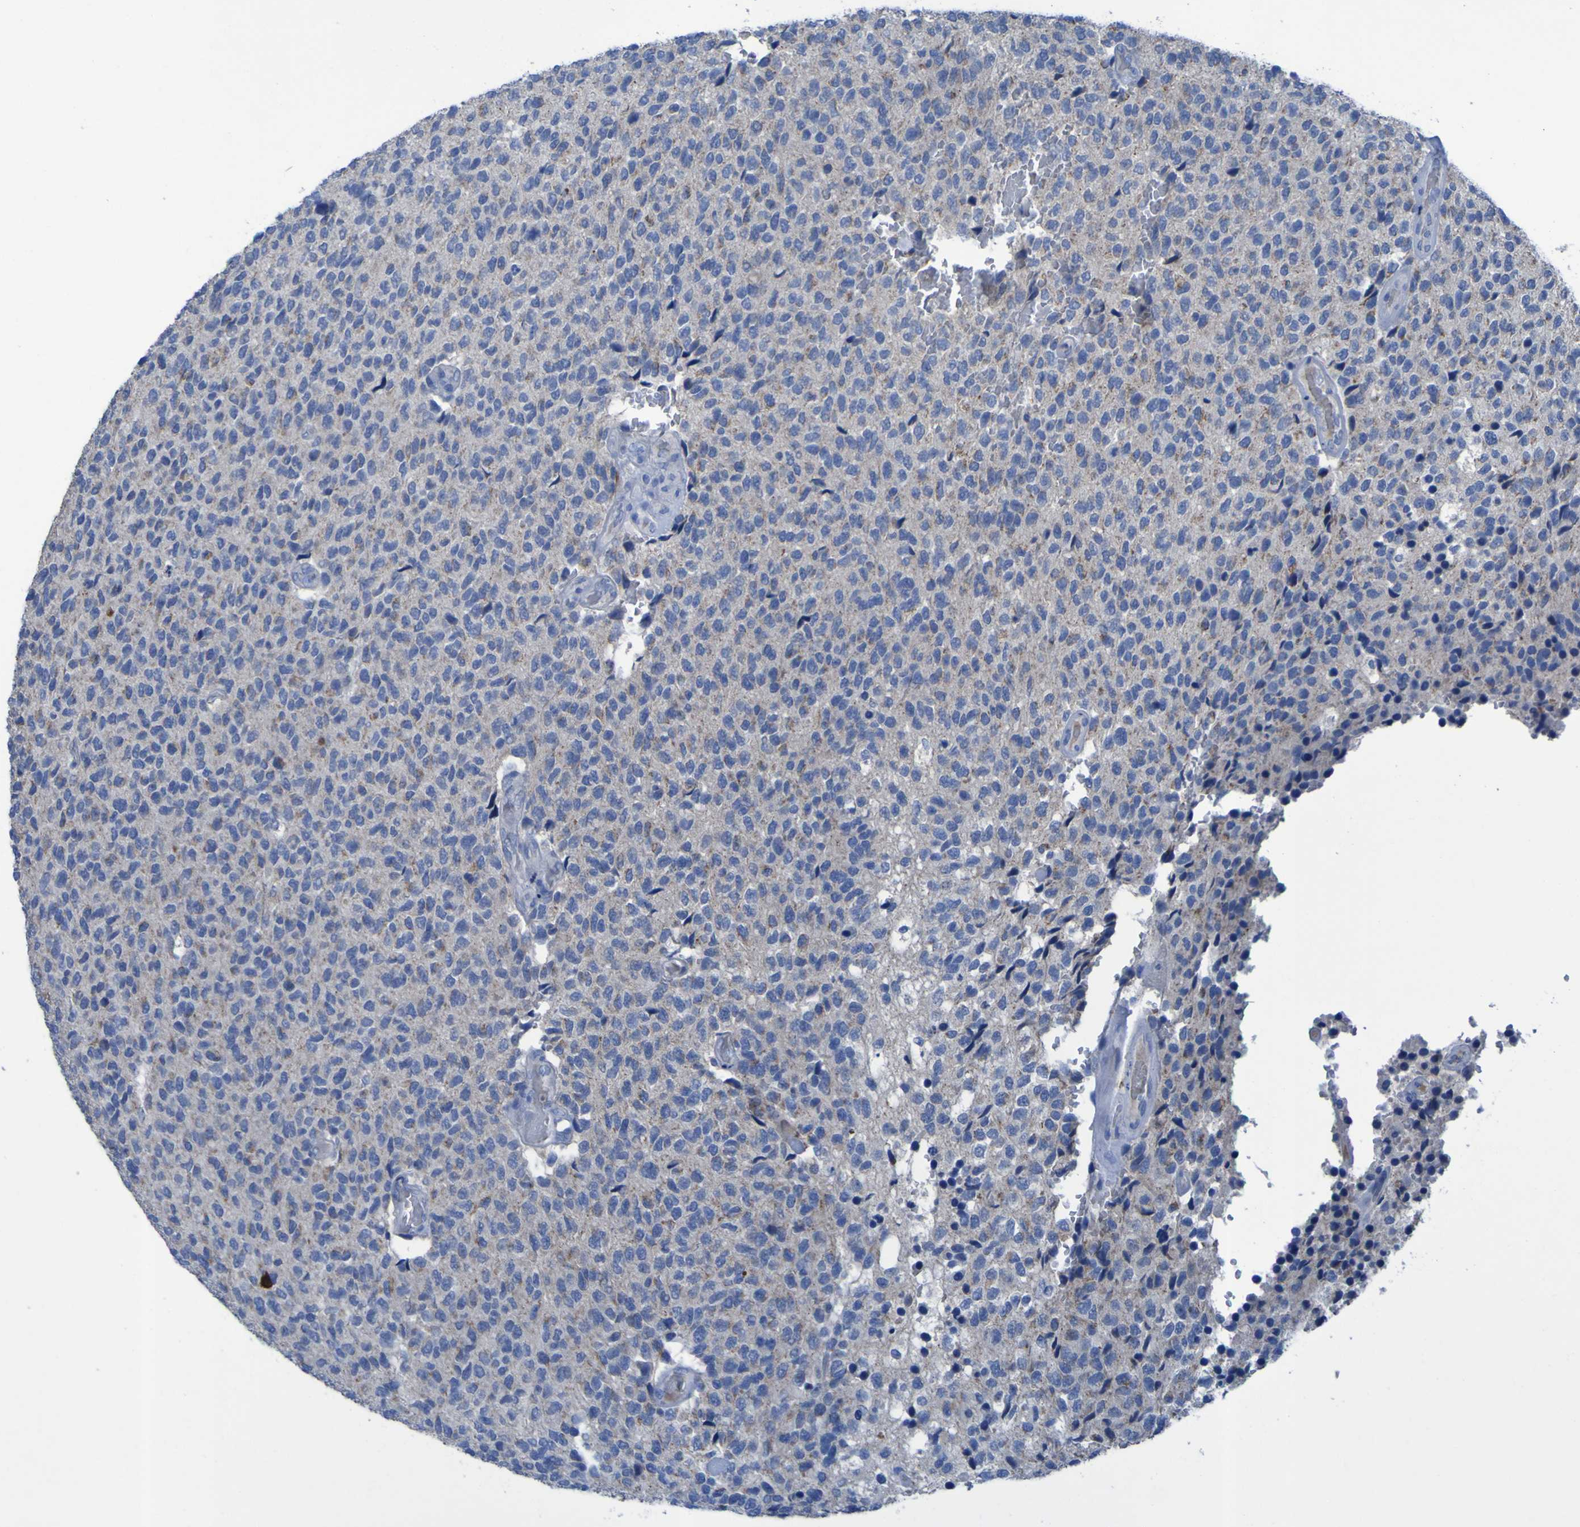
{"staining": {"intensity": "negative", "quantity": "none", "location": "none"}, "tissue": "glioma", "cell_type": "Tumor cells", "image_type": "cancer", "snomed": [{"axis": "morphology", "description": "Glioma, malignant, High grade"}, {"axis": "topography", "description": "pancreas cauda"}], "caption": "Immunohistochemical staining of malignant glioma (high-grade) displays no significant staining in tumor cells.", "gene": "SGK2", "patient": {"sex": "male", "age": 60}}